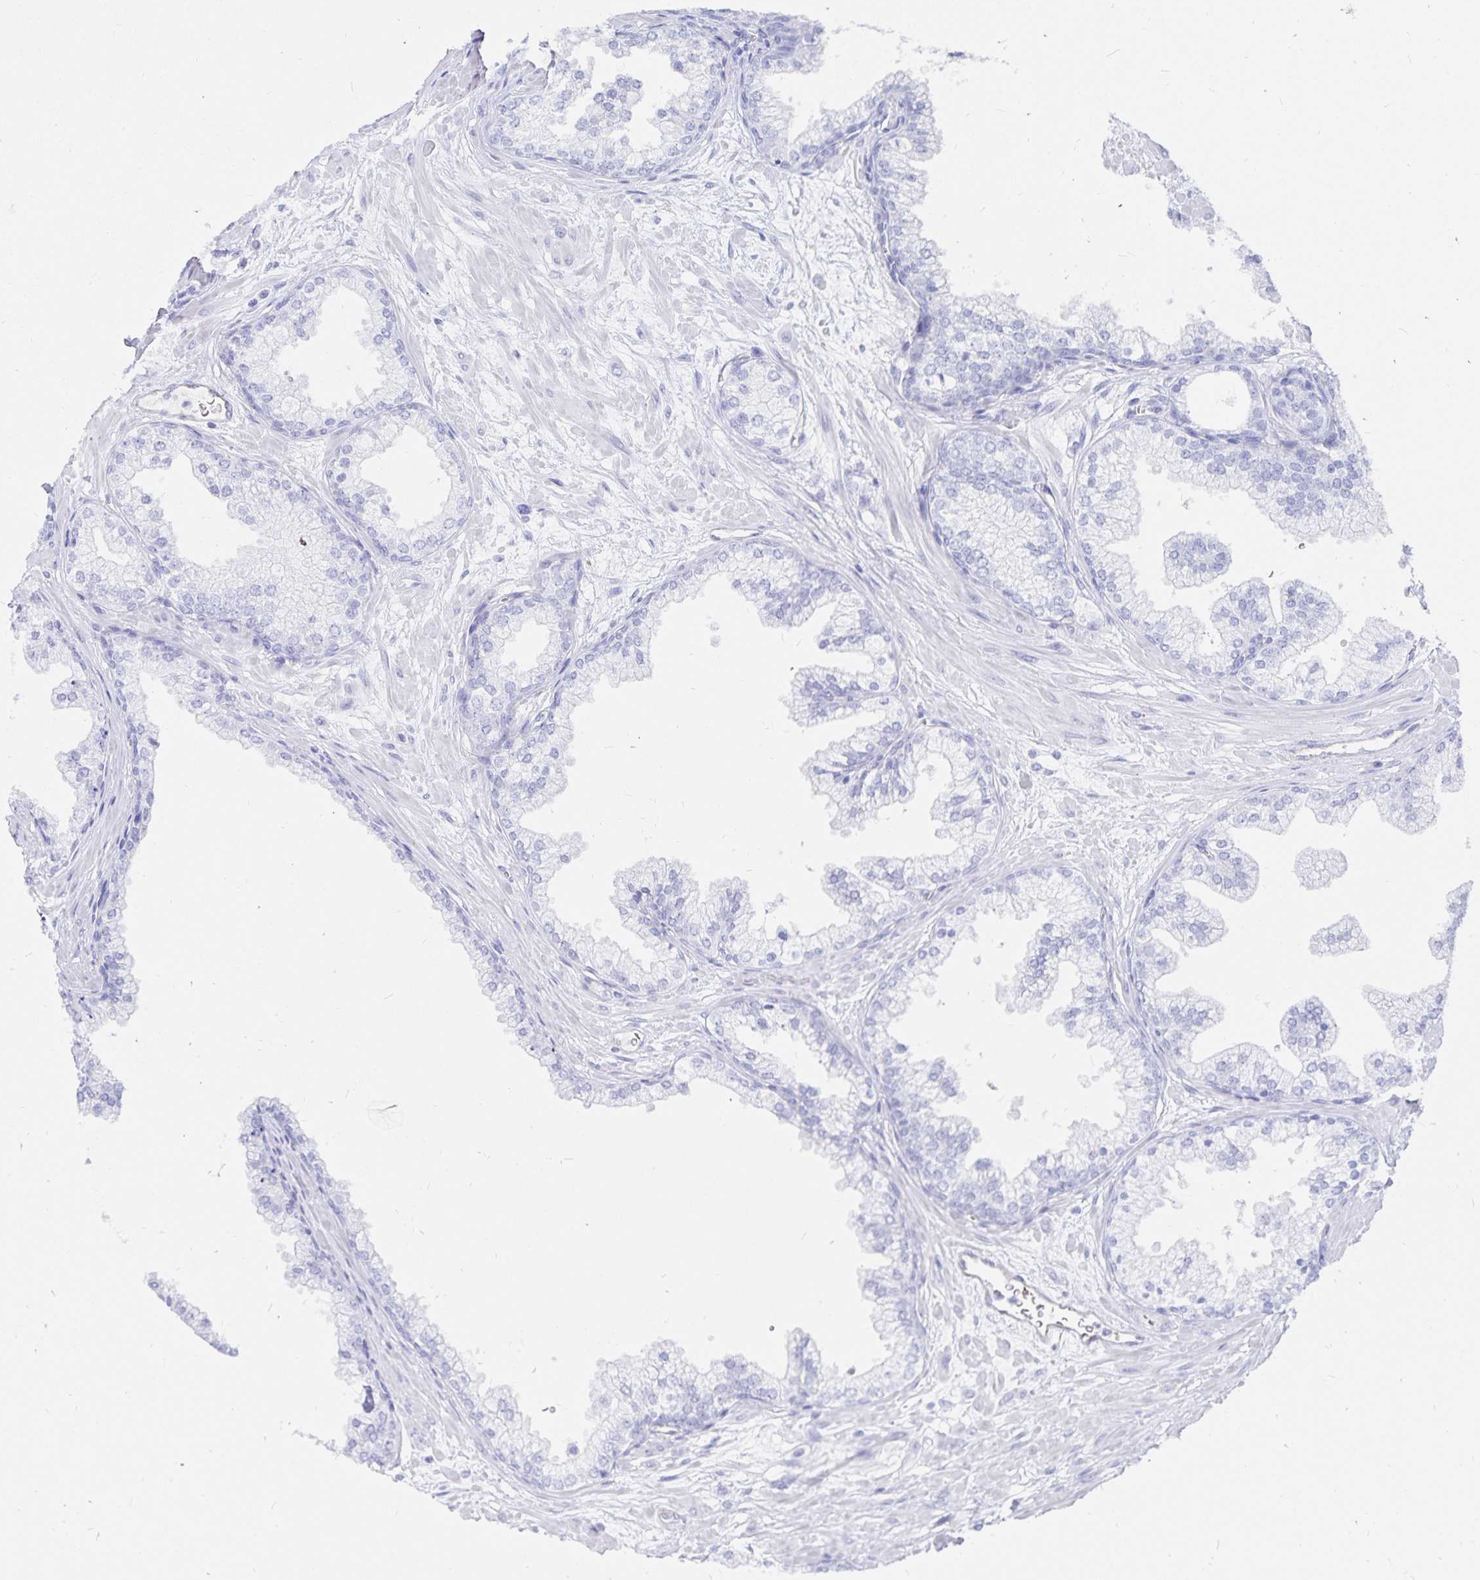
{"staining": {"intensity": "negative", "quantity": "none", "location": "none"}, "tissue": "prostate", "cell_type": "Glandular cells", "image_type": "normal", "snomed": [{"axis": "morphology", "description": "Normal tissue, NOS"}, {"axis": "topography", "description": "Prostate"}, {"axis": "topography", "description": "Peripheral nerve tissue"}], "caption": "This is an immunohistochemistry (IHC) micrograph of benign human prostate. There is no staining in glandular cells.", "gene": "INSL5", "patient": {"sex": "male", "age": 61}}